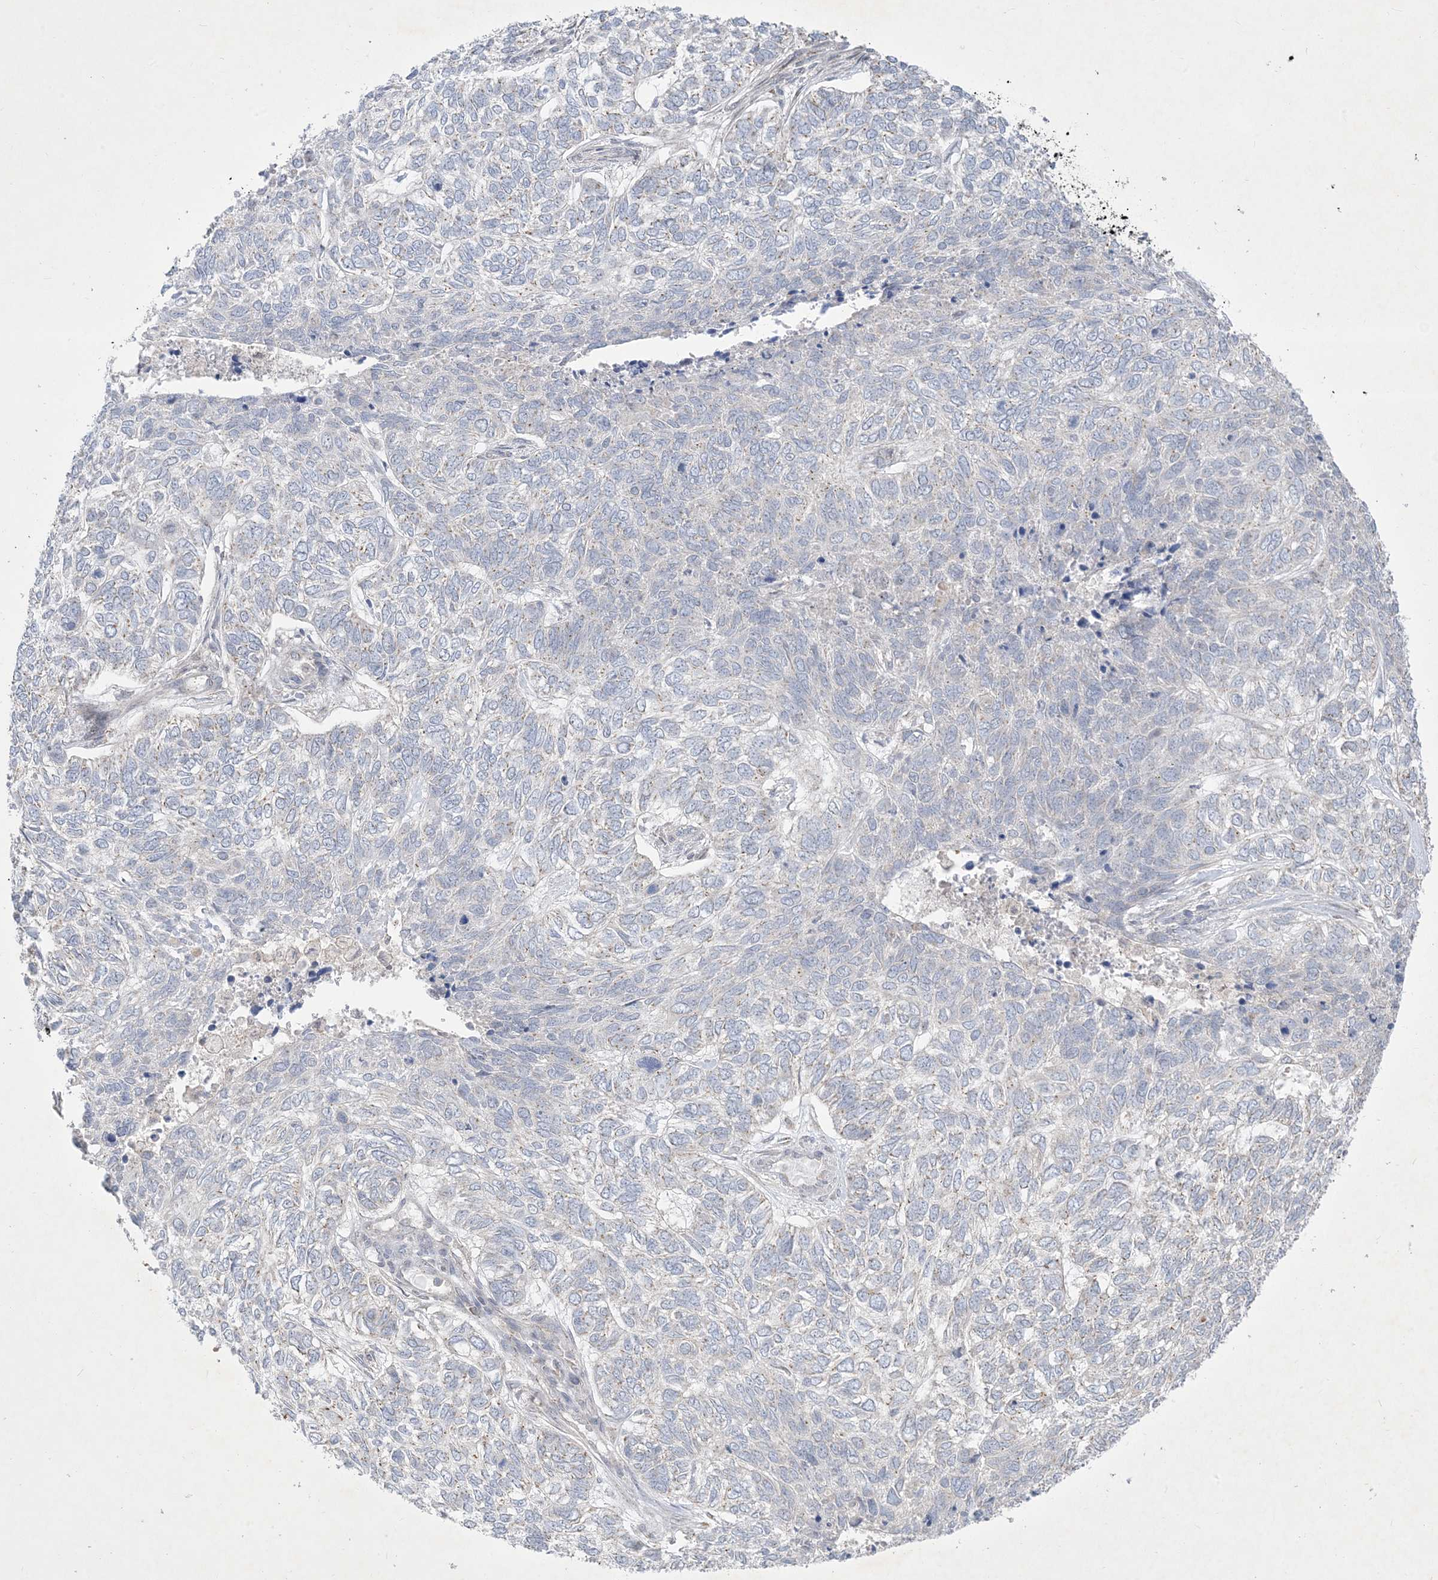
{"staining": {"intensity": "negative", "quantity": "none", "location": "none"}, "tissue": "skin cancer", "cell_type": "Tumor cells", "image_type": "cancer", "snomed": [{"axis": "morphology", "description": "Basal cell carcinoma"}, {"axis": "topography", "description": "Skin"}], "caption": "Immunohistochemical staining of skin cancer exhibits no significant staining in tumor cells.", "gene": "CCDC14", "patient": {"sex": "female", "age": 65}}